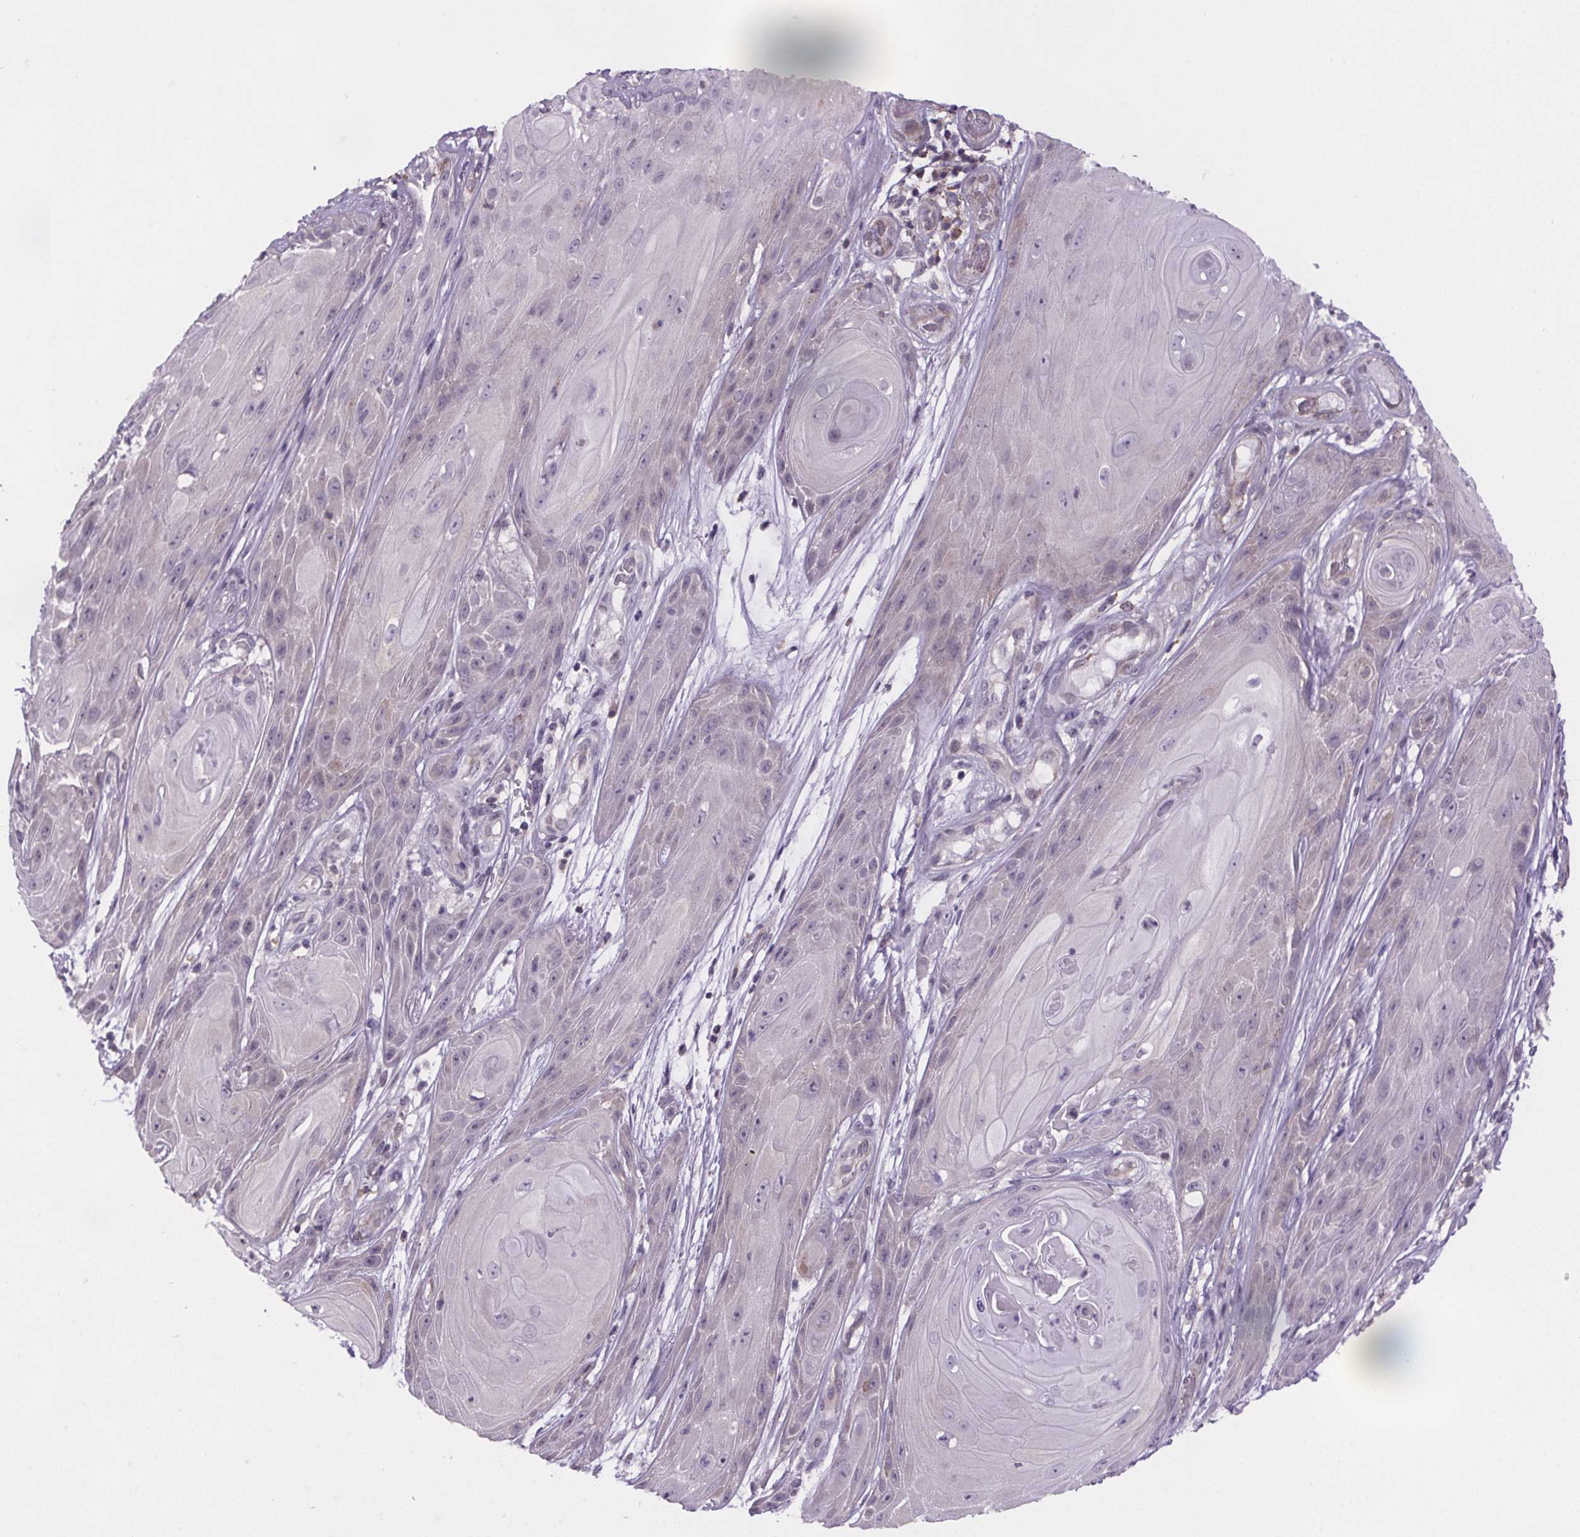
{"staining": {"intensity": "negative", "quantity": "none", "location": "none"}, "tissue": "skin cancer", "cell_type": "Tumor cells", "image_type": "cancer", "snomed": [{"axis": "morphology", "description": "Squamous cell carcinoma, NOS"}, {"axis": "topography", "description": "Skin"}], "caption": "High power microscopy photomicrograph of an immunohistochemistry photomicrograph of skin cancer, revealing no significant positivity in tumor cells.", "gene": "TTC12", "patient": {"sex": "male", "age": 62}}